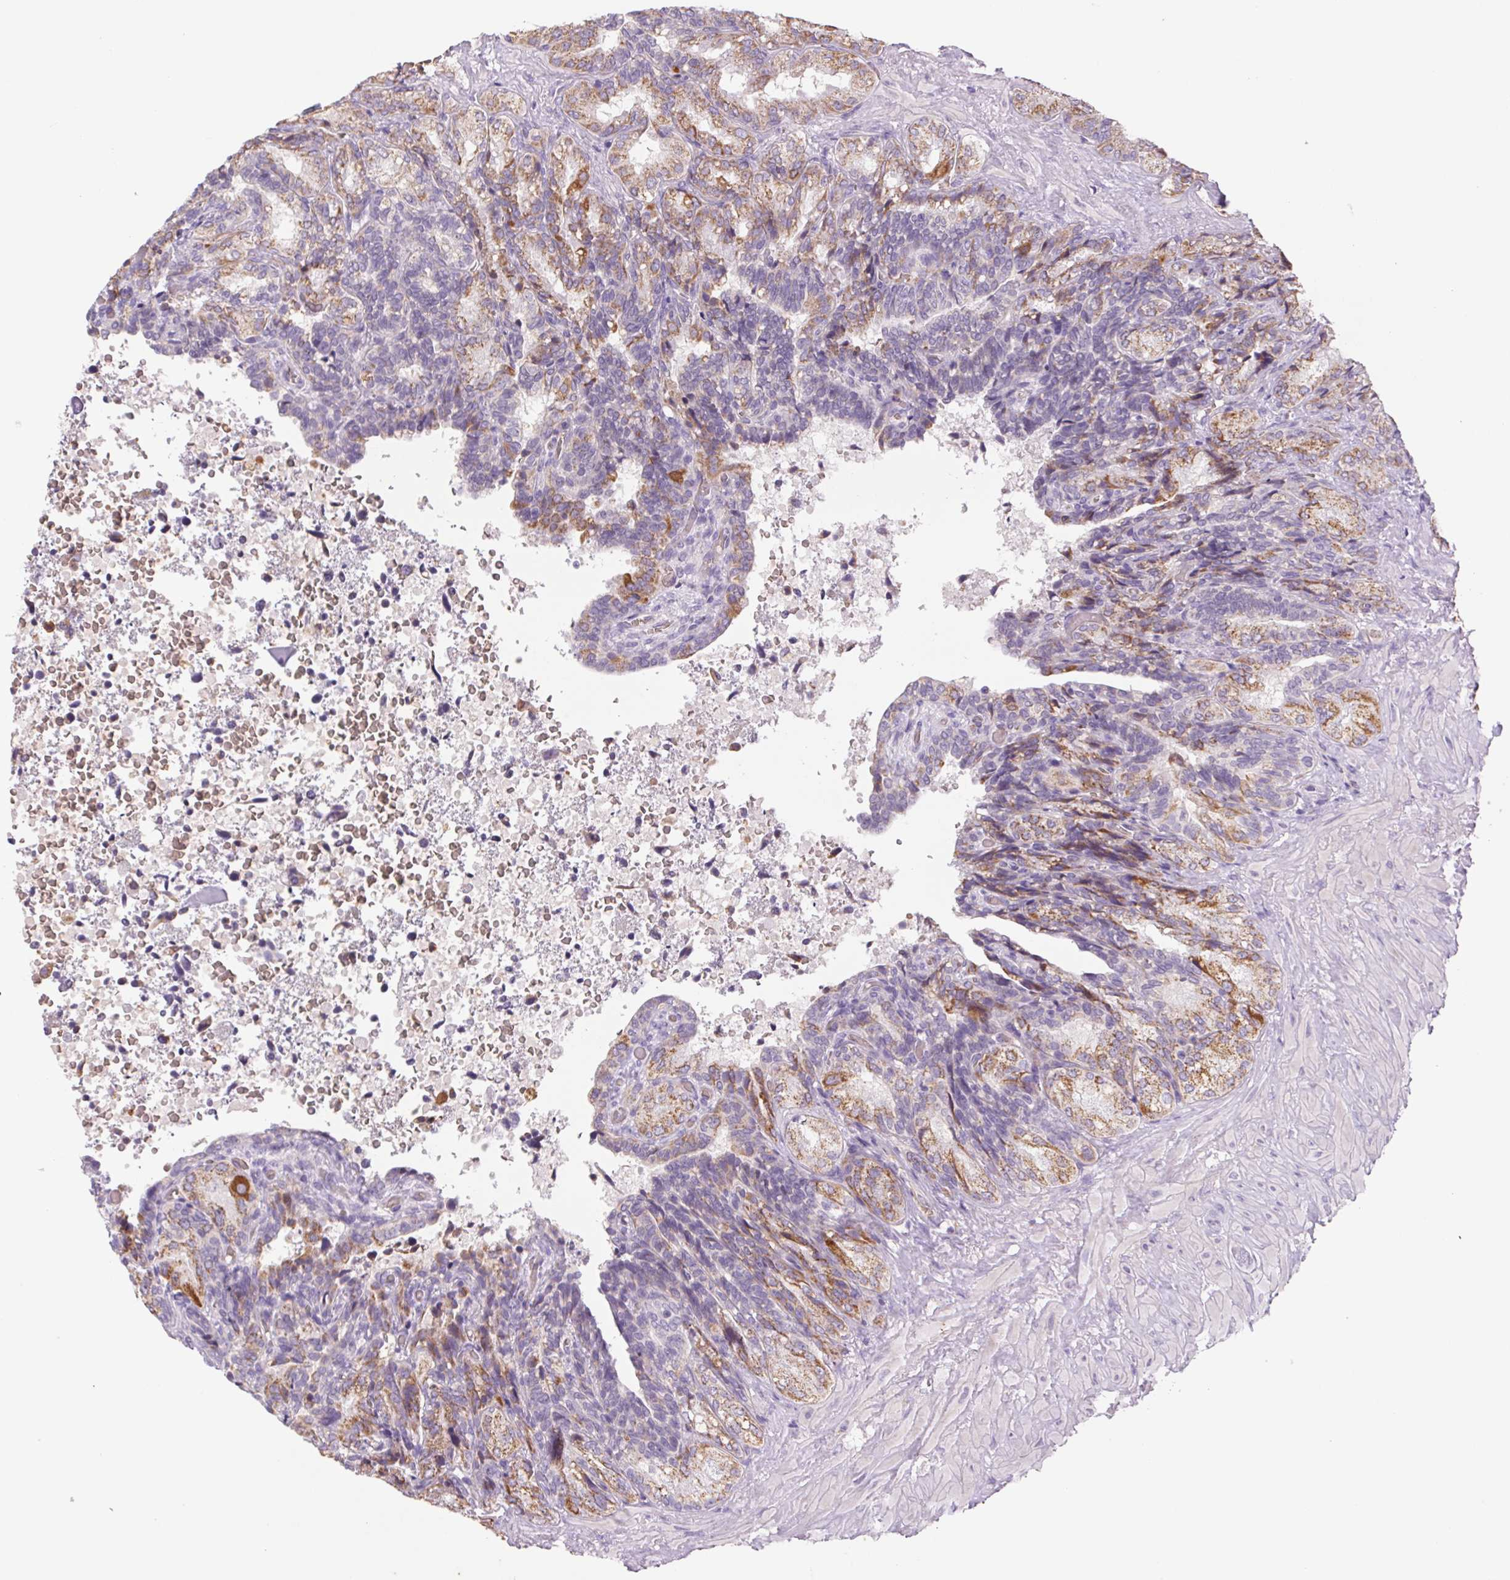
{"staining": {"intensity": "moderate", "quantity": "25%-75%", "location": "cytoplasmic/membranous"}, "tissue": "seminal vesicle", "cell_type": "Glandular cells", "image_type": "normal", "snomed": [{"axis": "morphology", "description": "Normal tissue, NOS"}, {"axis": "topography", "description": "Seminal veicle"}], "caption": "Moderate cytoplasmic/membranous staining is appreciated in about 25%-75% of glandular cells in normal seminal vesicle. (DAB (3,3'-diaminobenzidine) IHC with brightfield microscopy, high magnification).", "gene": "IGFL3", "patient": {"sex": "male", "age": 68}}